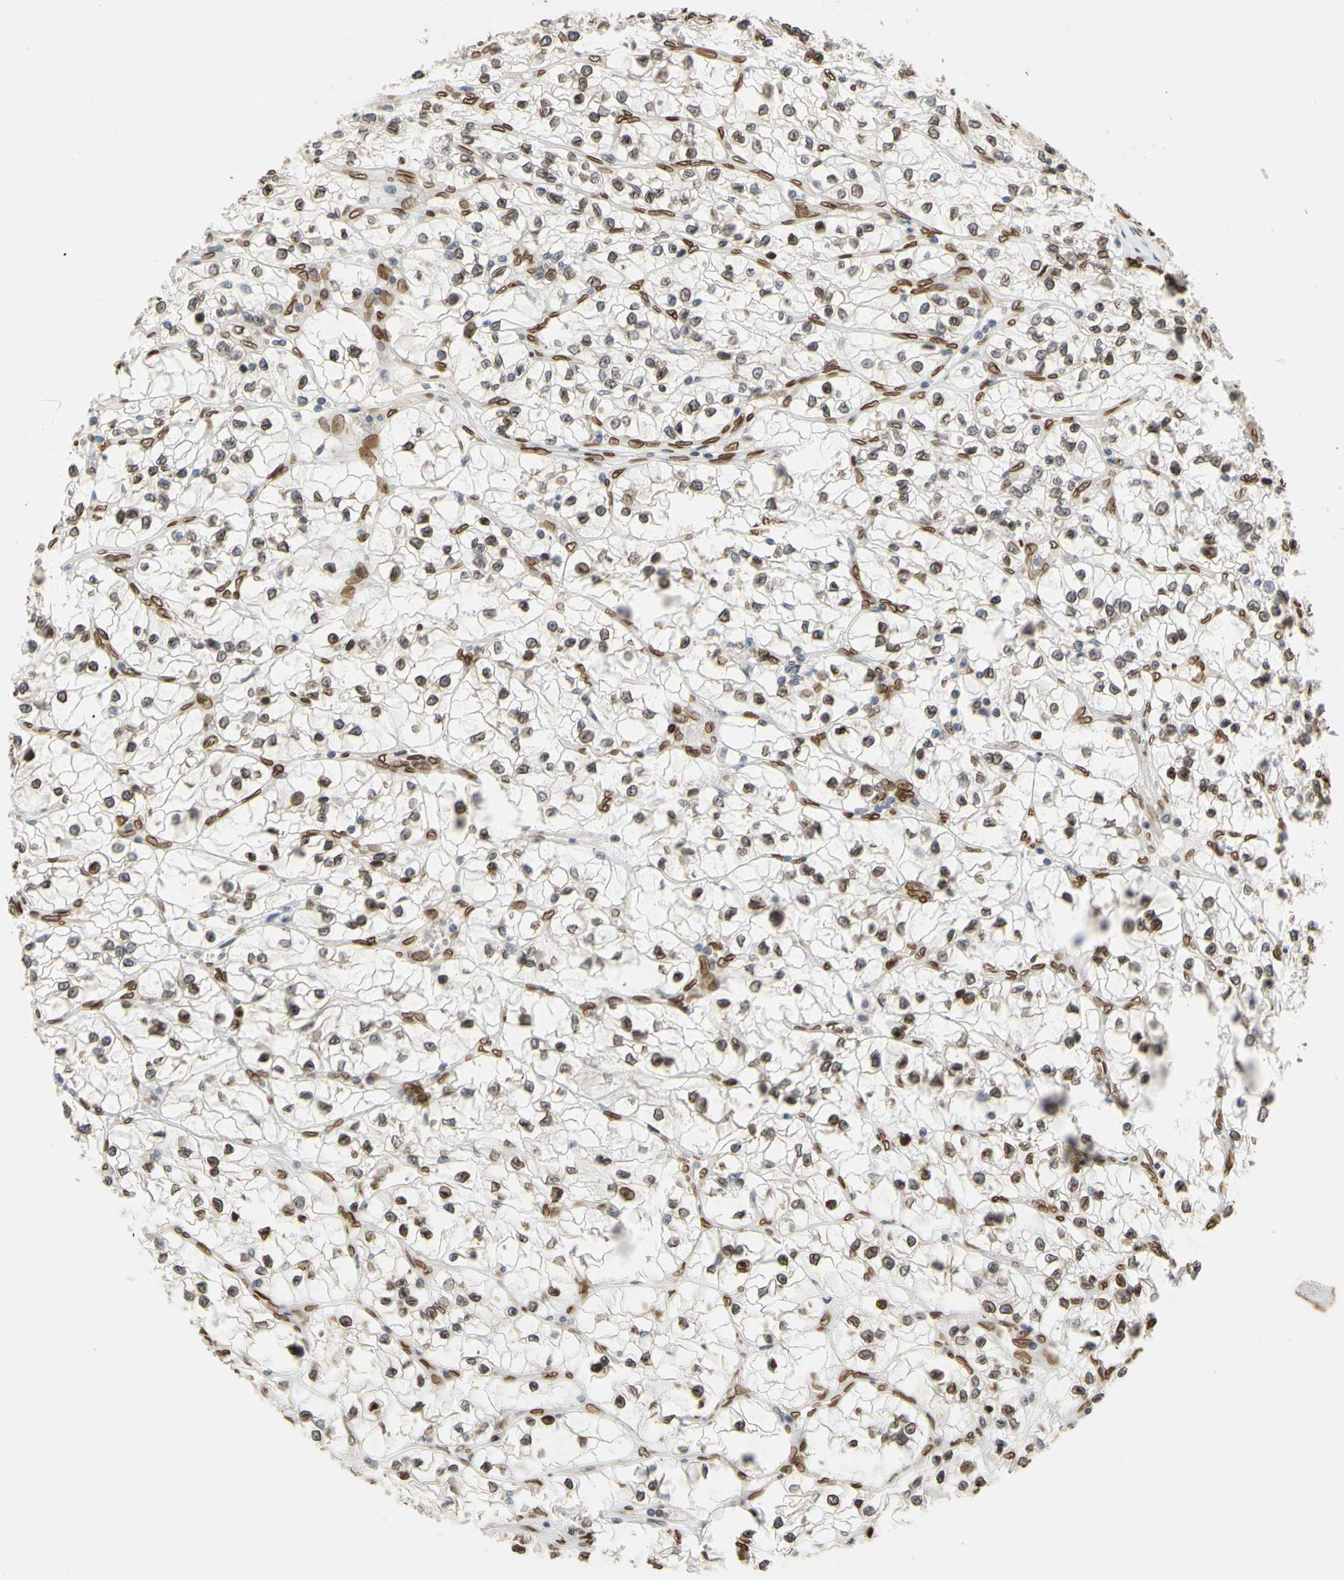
{"staining": {"intensity": "strong", "quantity": ">75%", "location": "cytoplasmic/membranous,nuclear"}, "tissue": "renal cancer", "cell_type": "Tumor cells", "image_type": "cancer", "snomed": [{"axis": "morphology", "description": "Adenocarcinoma, NOS"}, {"axis": "topography", "description": "Kidney"}], "caption": "Protein analysis of renal adenocarcinoma tissue exhibits strong cytoplasmic/membranous and nuclear positivity in about >75% of tumor cells.", "gene": "SUN1", "patient": {"sex": "female", "age": 57}}